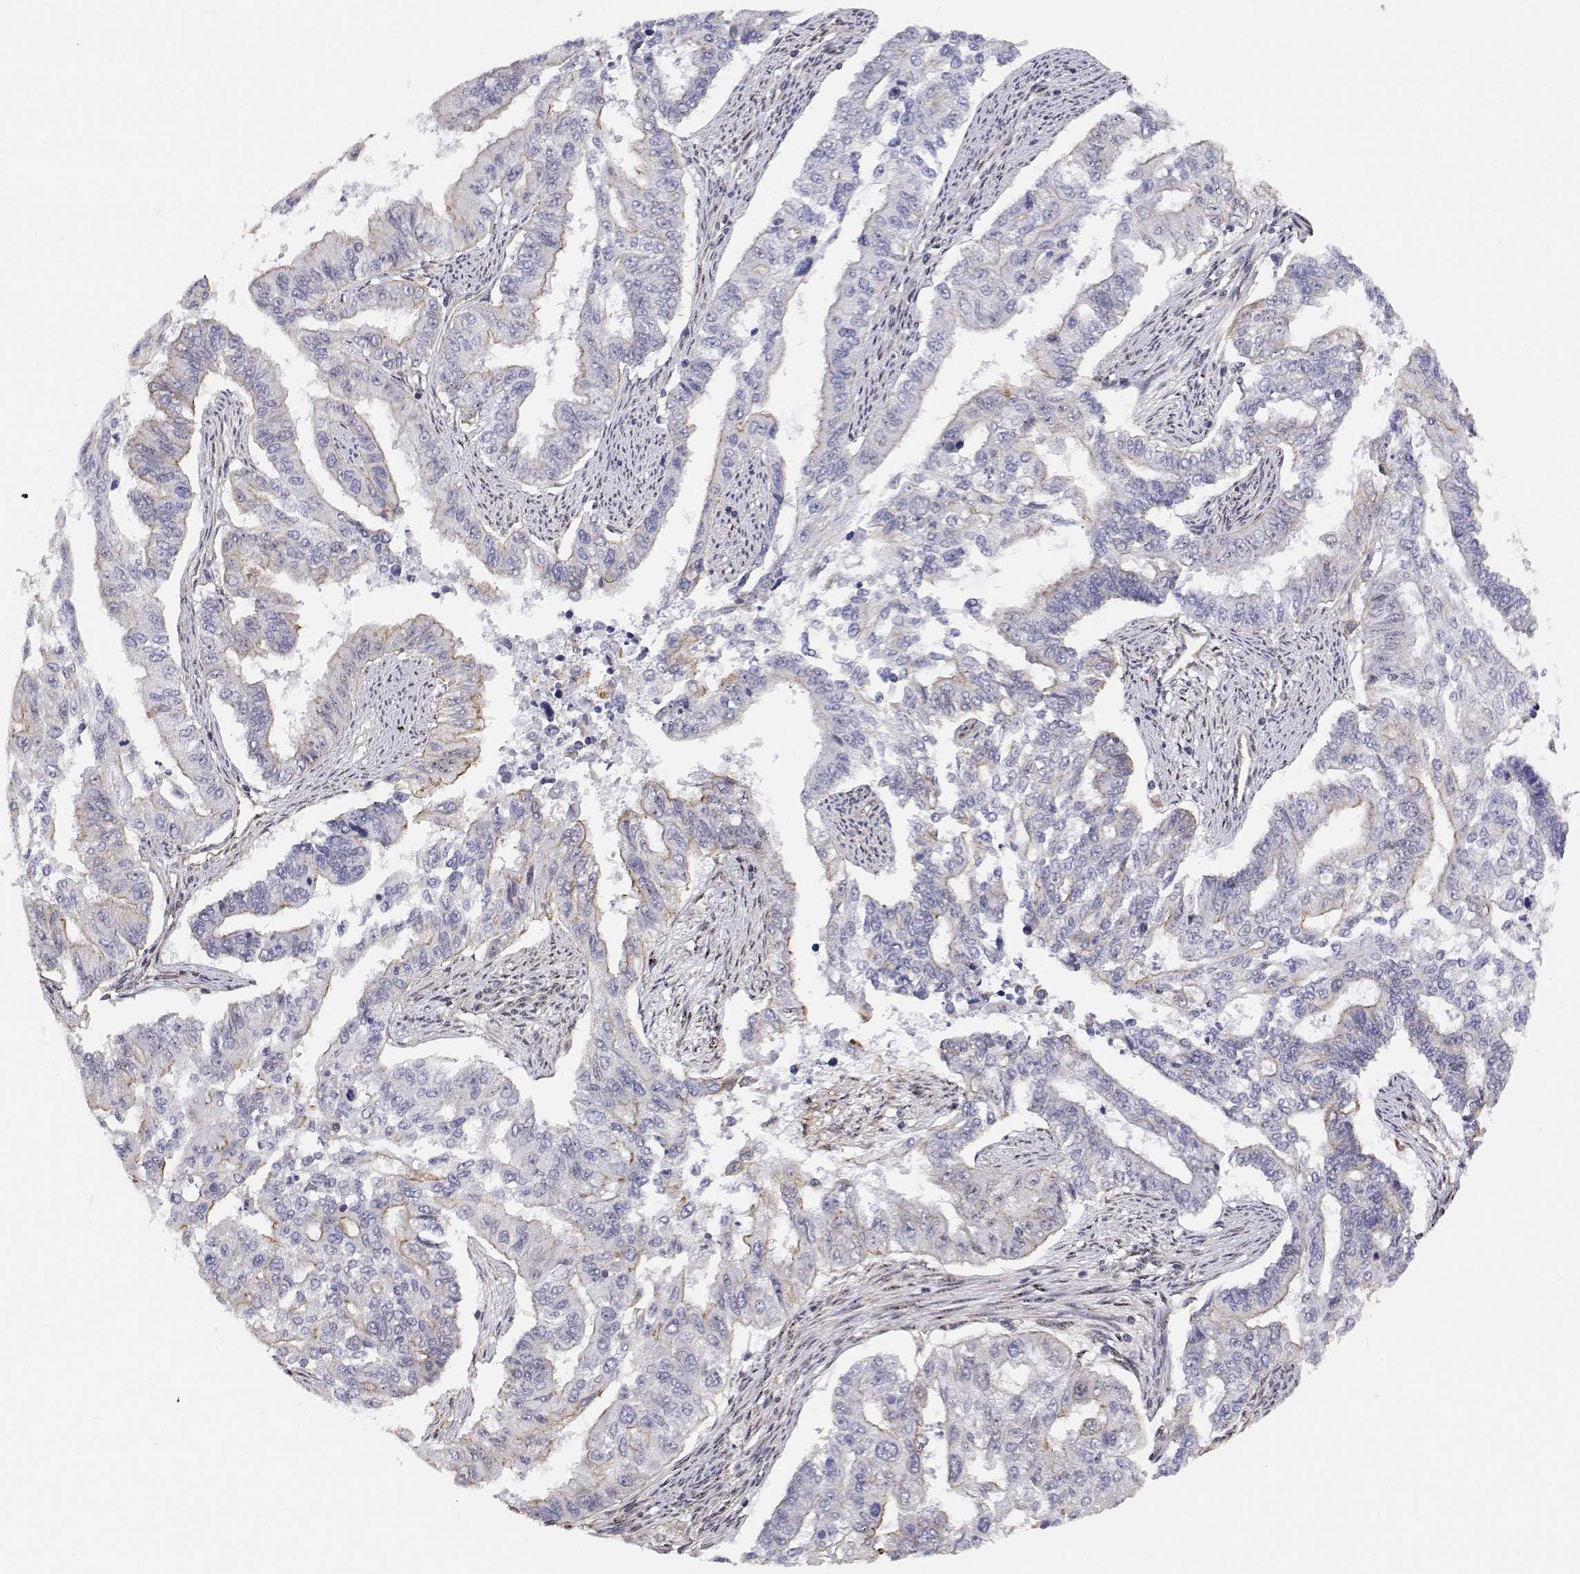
{"staining": {"intensity": "negative", "quantity": "none", "location": "none"}, "tissue": "endometrial cancer", "cell_type": "Tumor cells", "image_type": "cancer", "snomed": [{"axis": "morphology", "description": "Adenocarcinoma, NOS"}, {"axis": "topography", "description": "Uterus"}], "caption": "Human adenocarcinoma (endometrial) stained for a protein using immunohistochemistry (IHC) reveals no staining in tumor cells.", "gene": "GSDMA", "patient": {"sex": "female", "age": 59}}